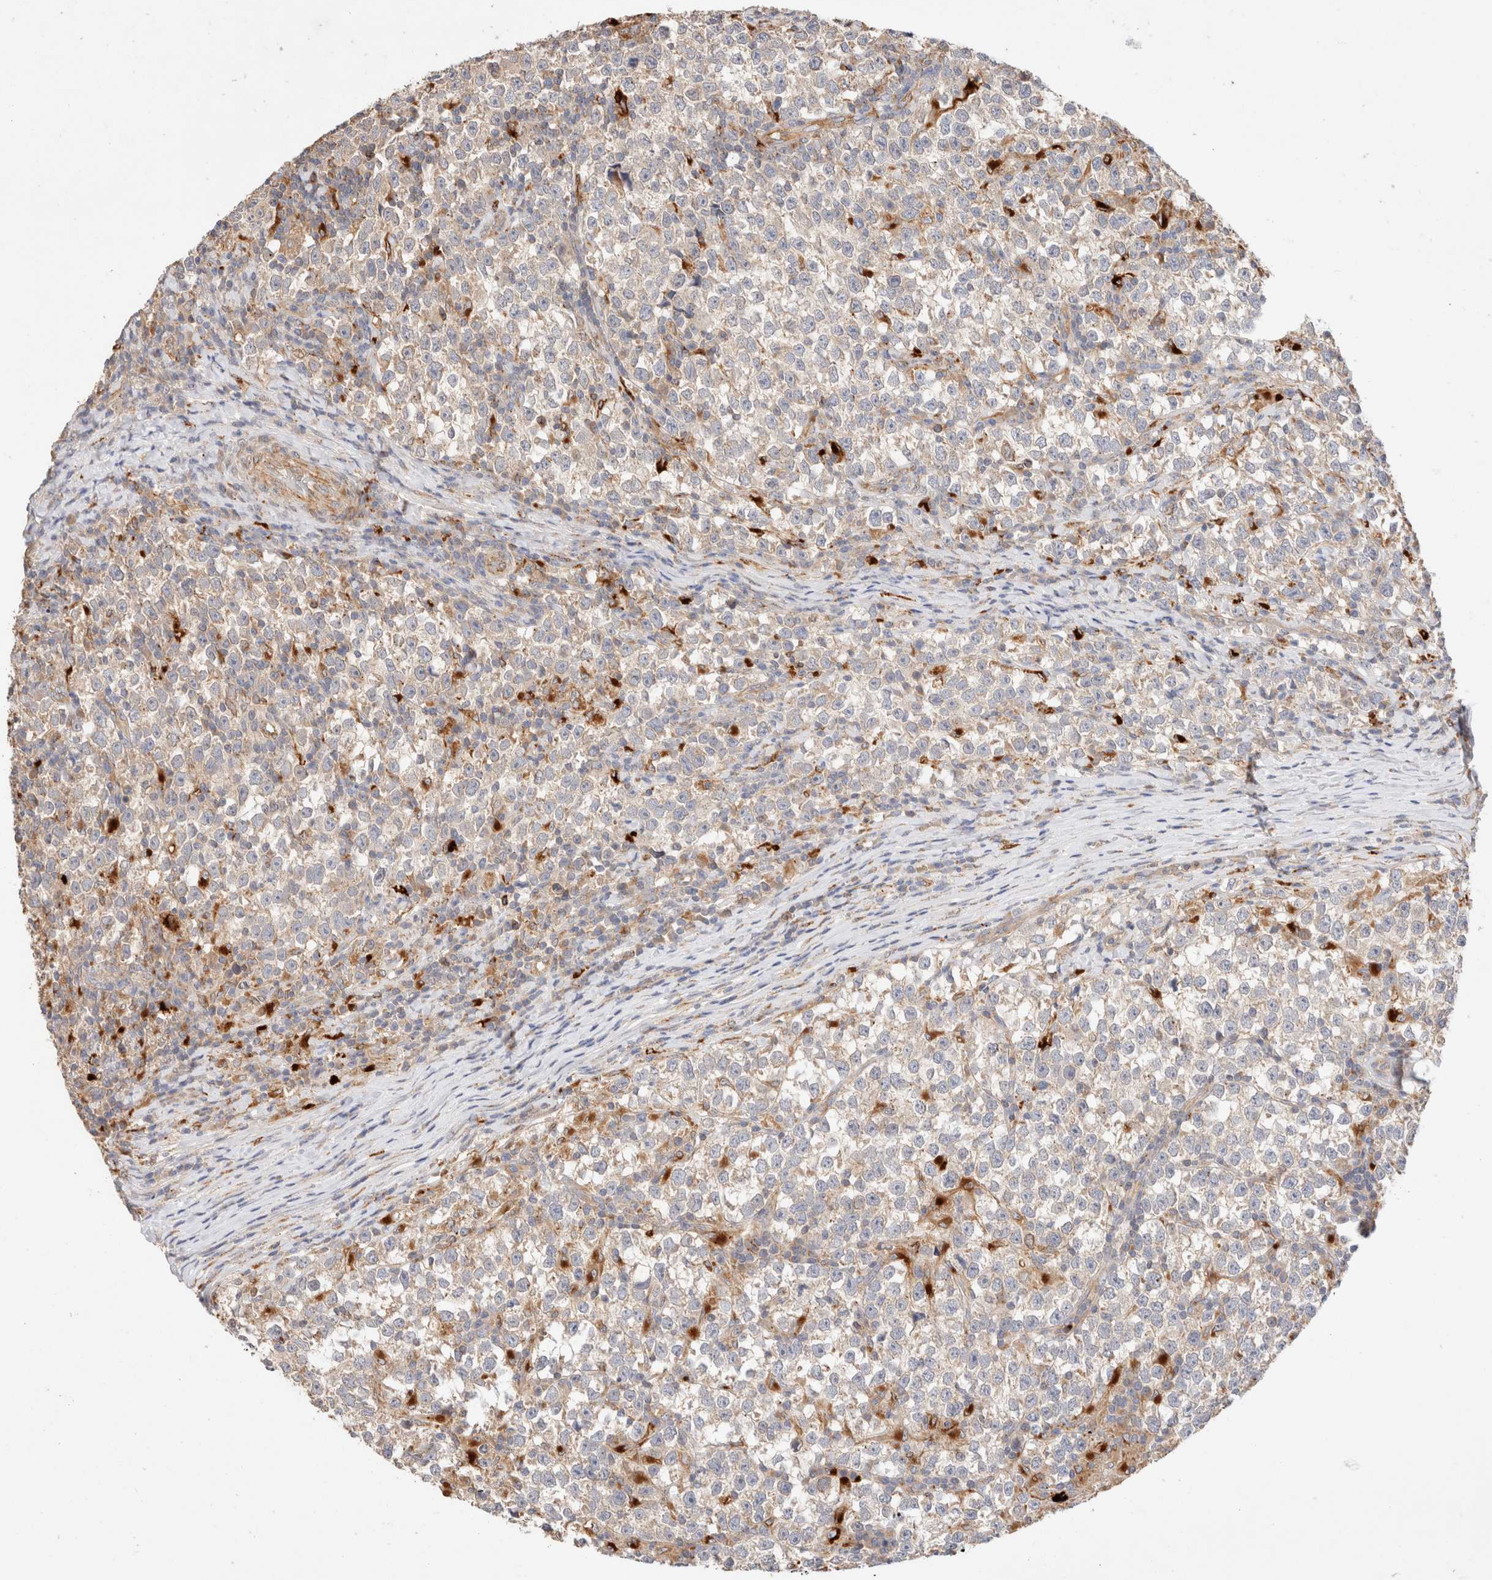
{"staining": {"intensity": "negative", "quantity": "none", "location": "none"}, "tissue": "testis cancer", "cell_type": "Tumor cells", "image_type": "cancer", "snomed": [{"axis": "morphology", "description": "Normal tissue, NOS"}, {"axis": "morphology", "description": "Seminoma, NOS"}, {"axis": "topography", "description": "Testis"}], "caption": "Tumor cells are negative for protein expression in human testis seminoma.", "gene": "RABEPK", "patient": {"sex": "male", "age": 43}}